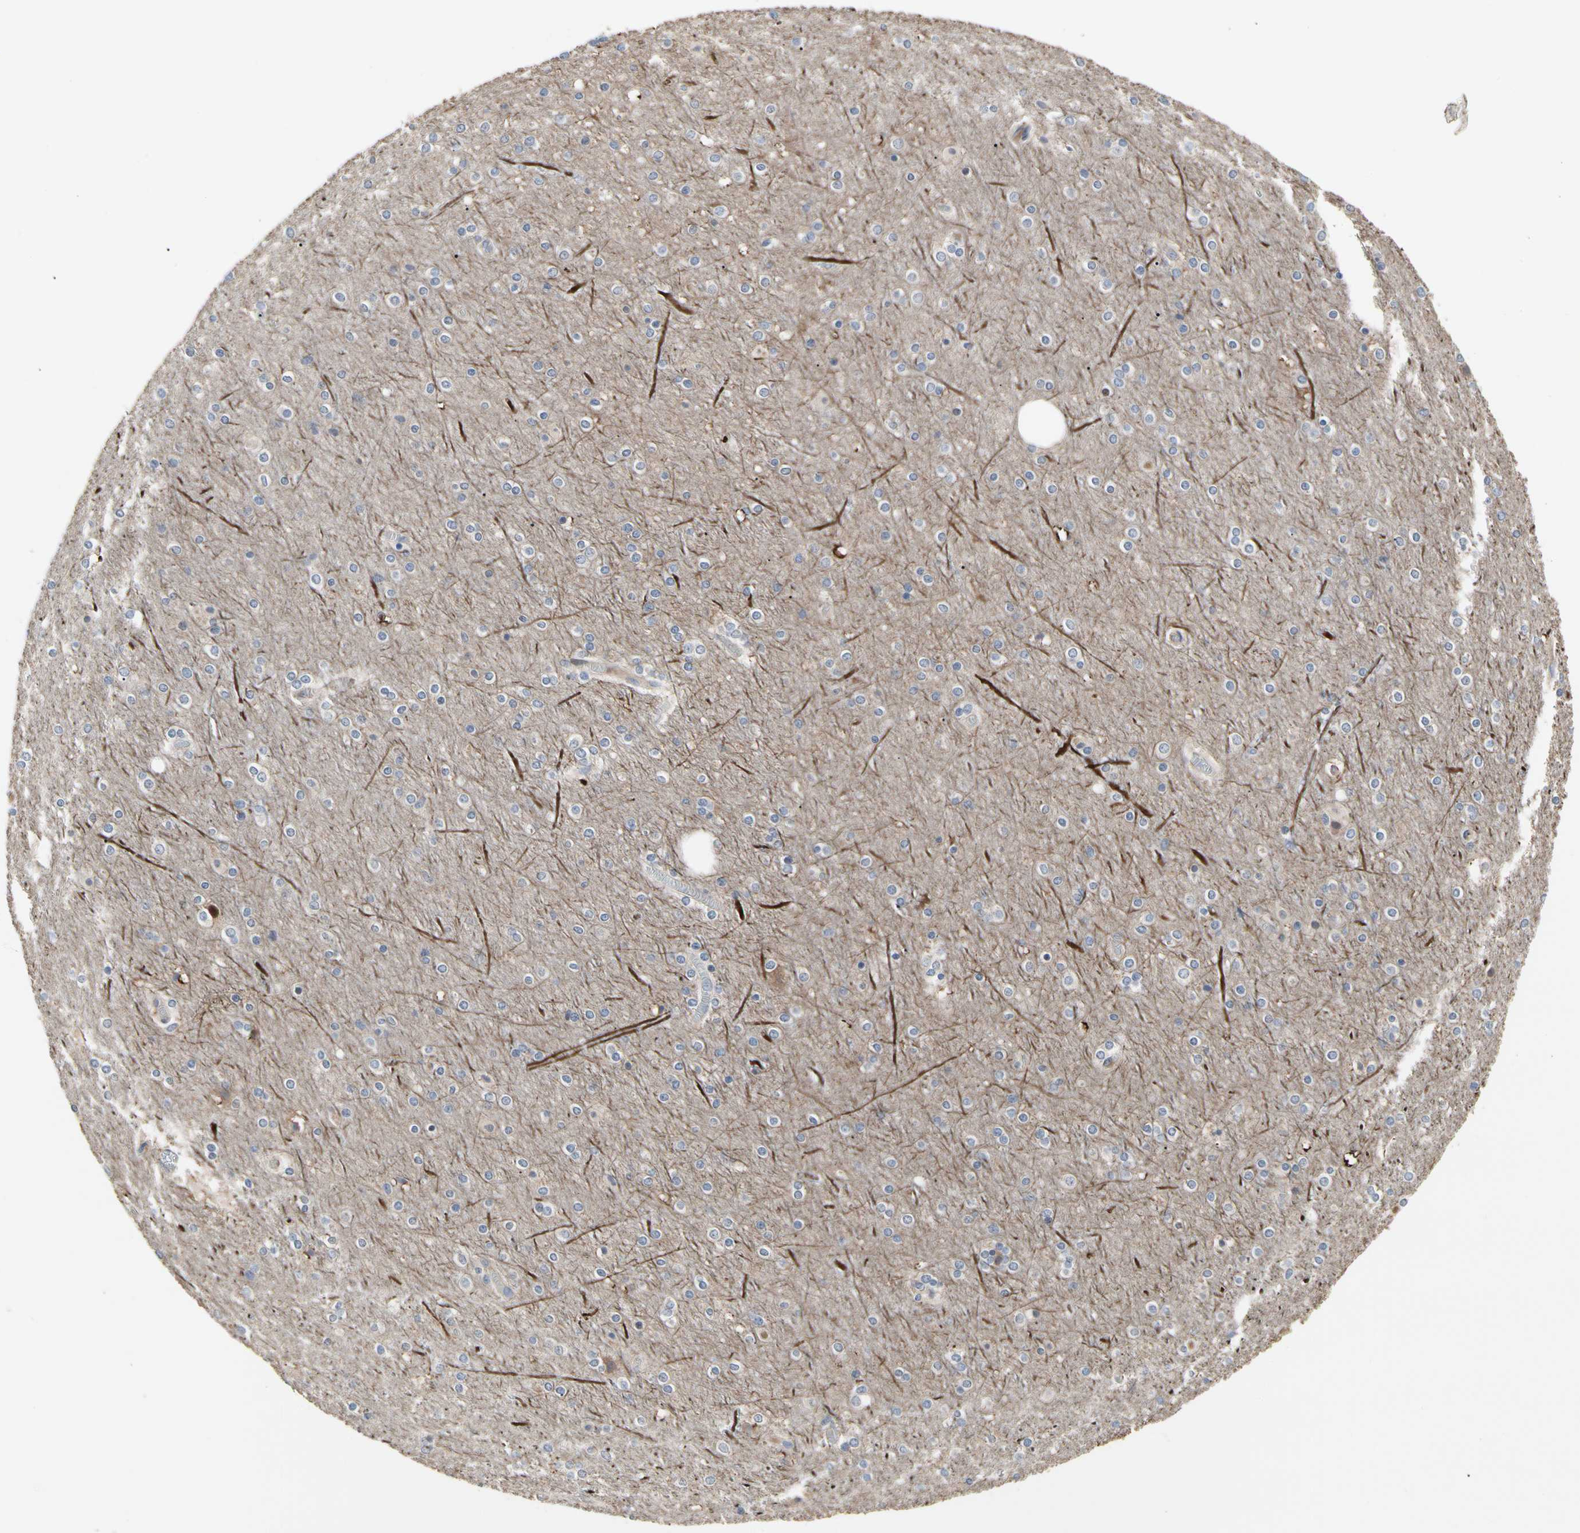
{"staining": {"intensity": "weak", "quantity": "25%-75%", "location": "cytoplasmic/membranous"}, "tissue": "cerebral cortex", "cell_type": "Endothelial cells", "image_type": "normal", "snomed": [{"axis": "morphology", "description": "Normal tissue, NOS"}, {"axis": "topography", "description": "Cerebral cortex"}], "caption": "Protein expression analysis of normal cerebral cortex displays weak cytoplasmic/membranous staining in about 25%-75% of endothelial cells. The staining is performed using DAB (3,3'-diaminobenzidine) brown chromogen to label protein expression. The nuclei are counter-stained blue using hematoxylin.", "gene": "HMGCR", "patient": {"sex": "female", "age": 54}}